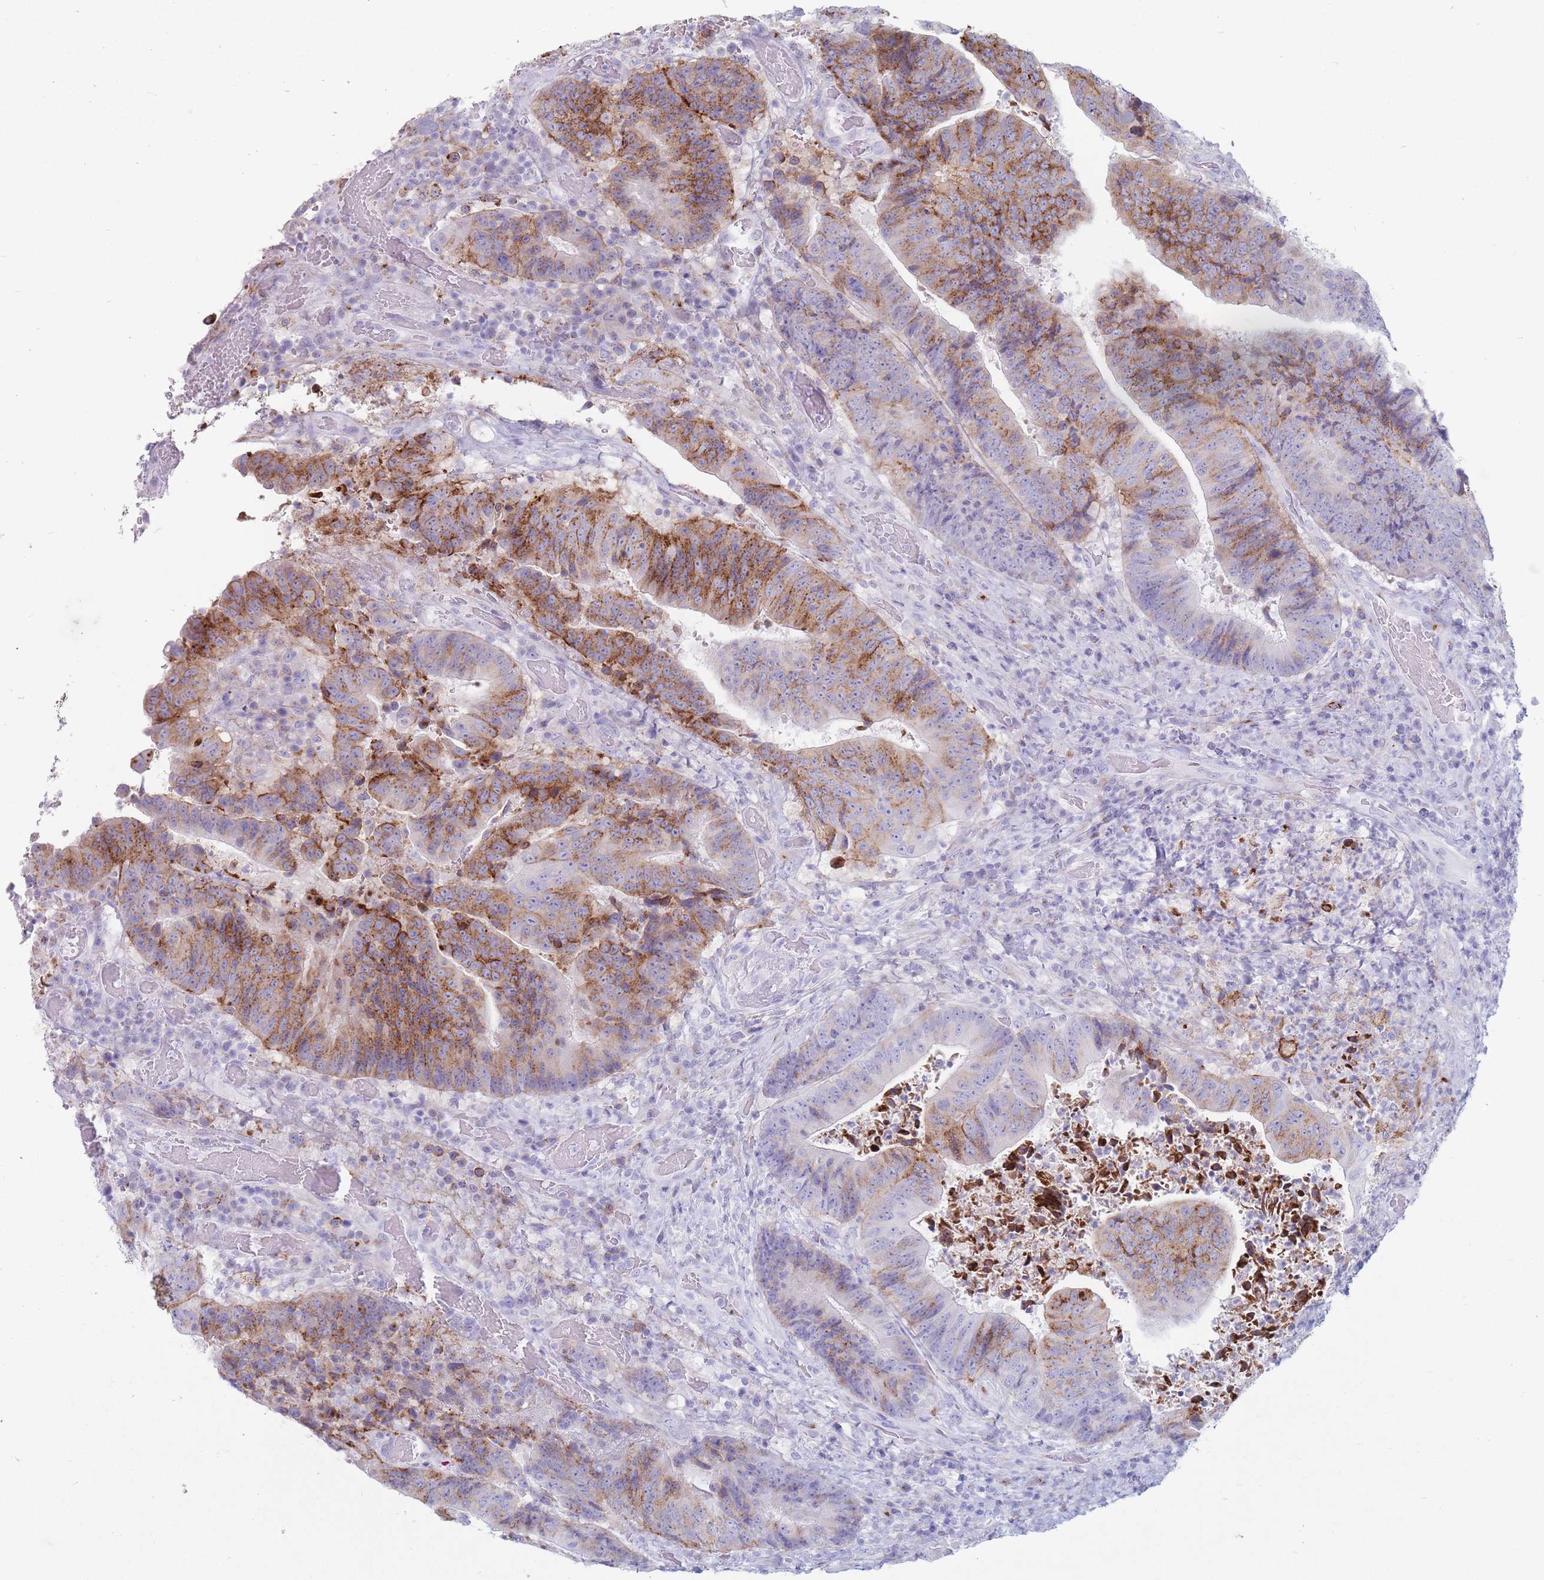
{"staining": {"intensity": "moderate", "quantity": "25%-75%", "location": "cytoplasmic/membranous"}, "tissue": "colorectal cancer", "cell_type": "Tumor cells", "image_type": "cancer", "snomed": [{"axis": "morphology", "description": "Adenocarcinoma, NOS"}, {"axis": "topography", "description": "Rectum"}], "caption": "Colorectal adenocarcinoma stained for a protein (brown) shows moderate cytoplasmic/membranous positive positivity in about 25%-75% of tumor cells.", "gene": "ST3GAL5", "patient": {"sex": "male", "age": 72}}